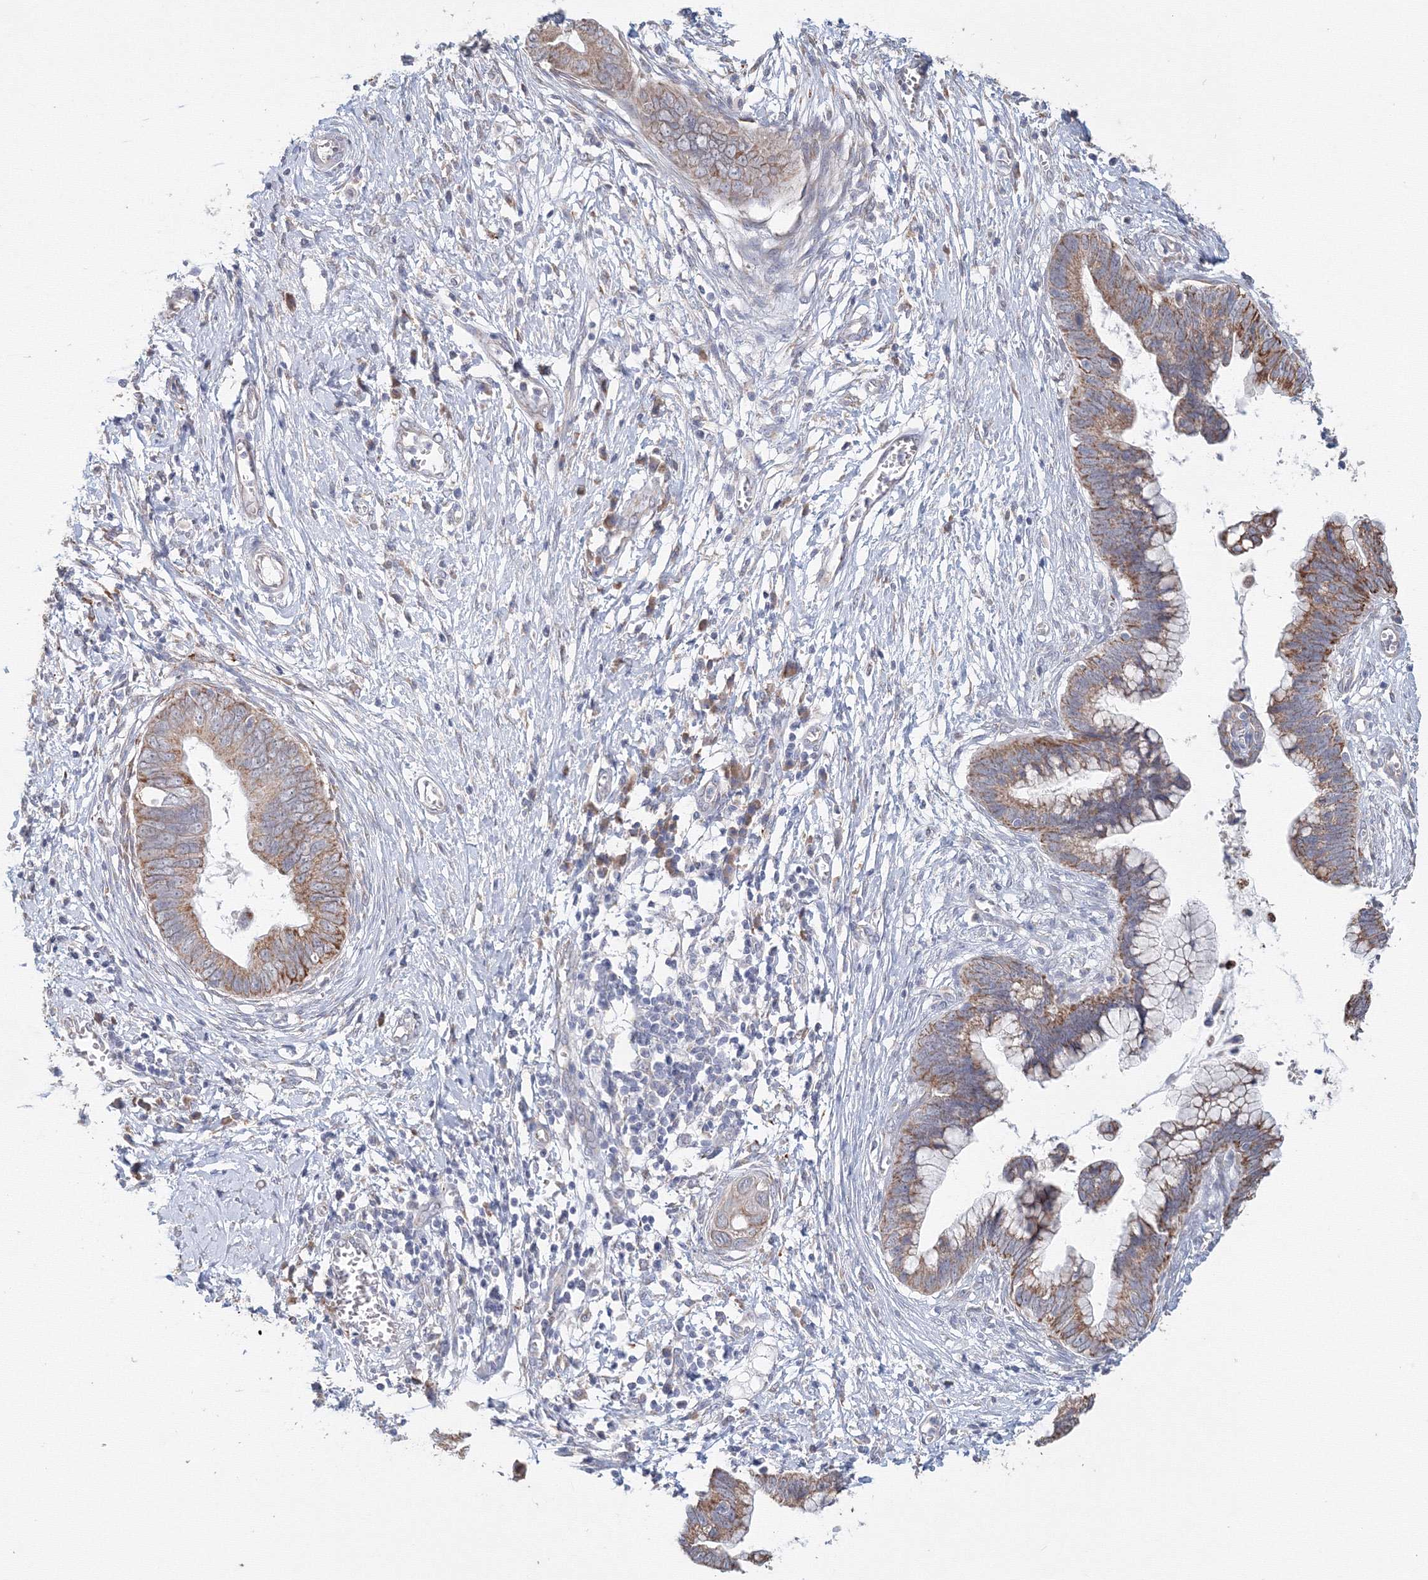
{"staining": {"intensity": "moderate", "quantity": ">75%", "location": "cytoplasmic/membranous"}, "tissue": "cervical cancer", "cell_type": "Tumor cells", "image_type": "cancer", "snomed": [{"axis": "morphology", "description": "Adenocarcinoma, NOS"}, {"axis": "topography", "description": "Cervix"}], "caption": "A medium amount of moderate cytoplasmic/membranous expression is seen in about >75% of tumor cells in cervical cancer tissue. (Stains: DAB (3,3'-diaminobenzidine) in brown, nuclei in blue, Microscopy: brightfield microscopy at high magnification).", "gene": "DHRS12", "patient": {"sex": "female", "age": 44}}